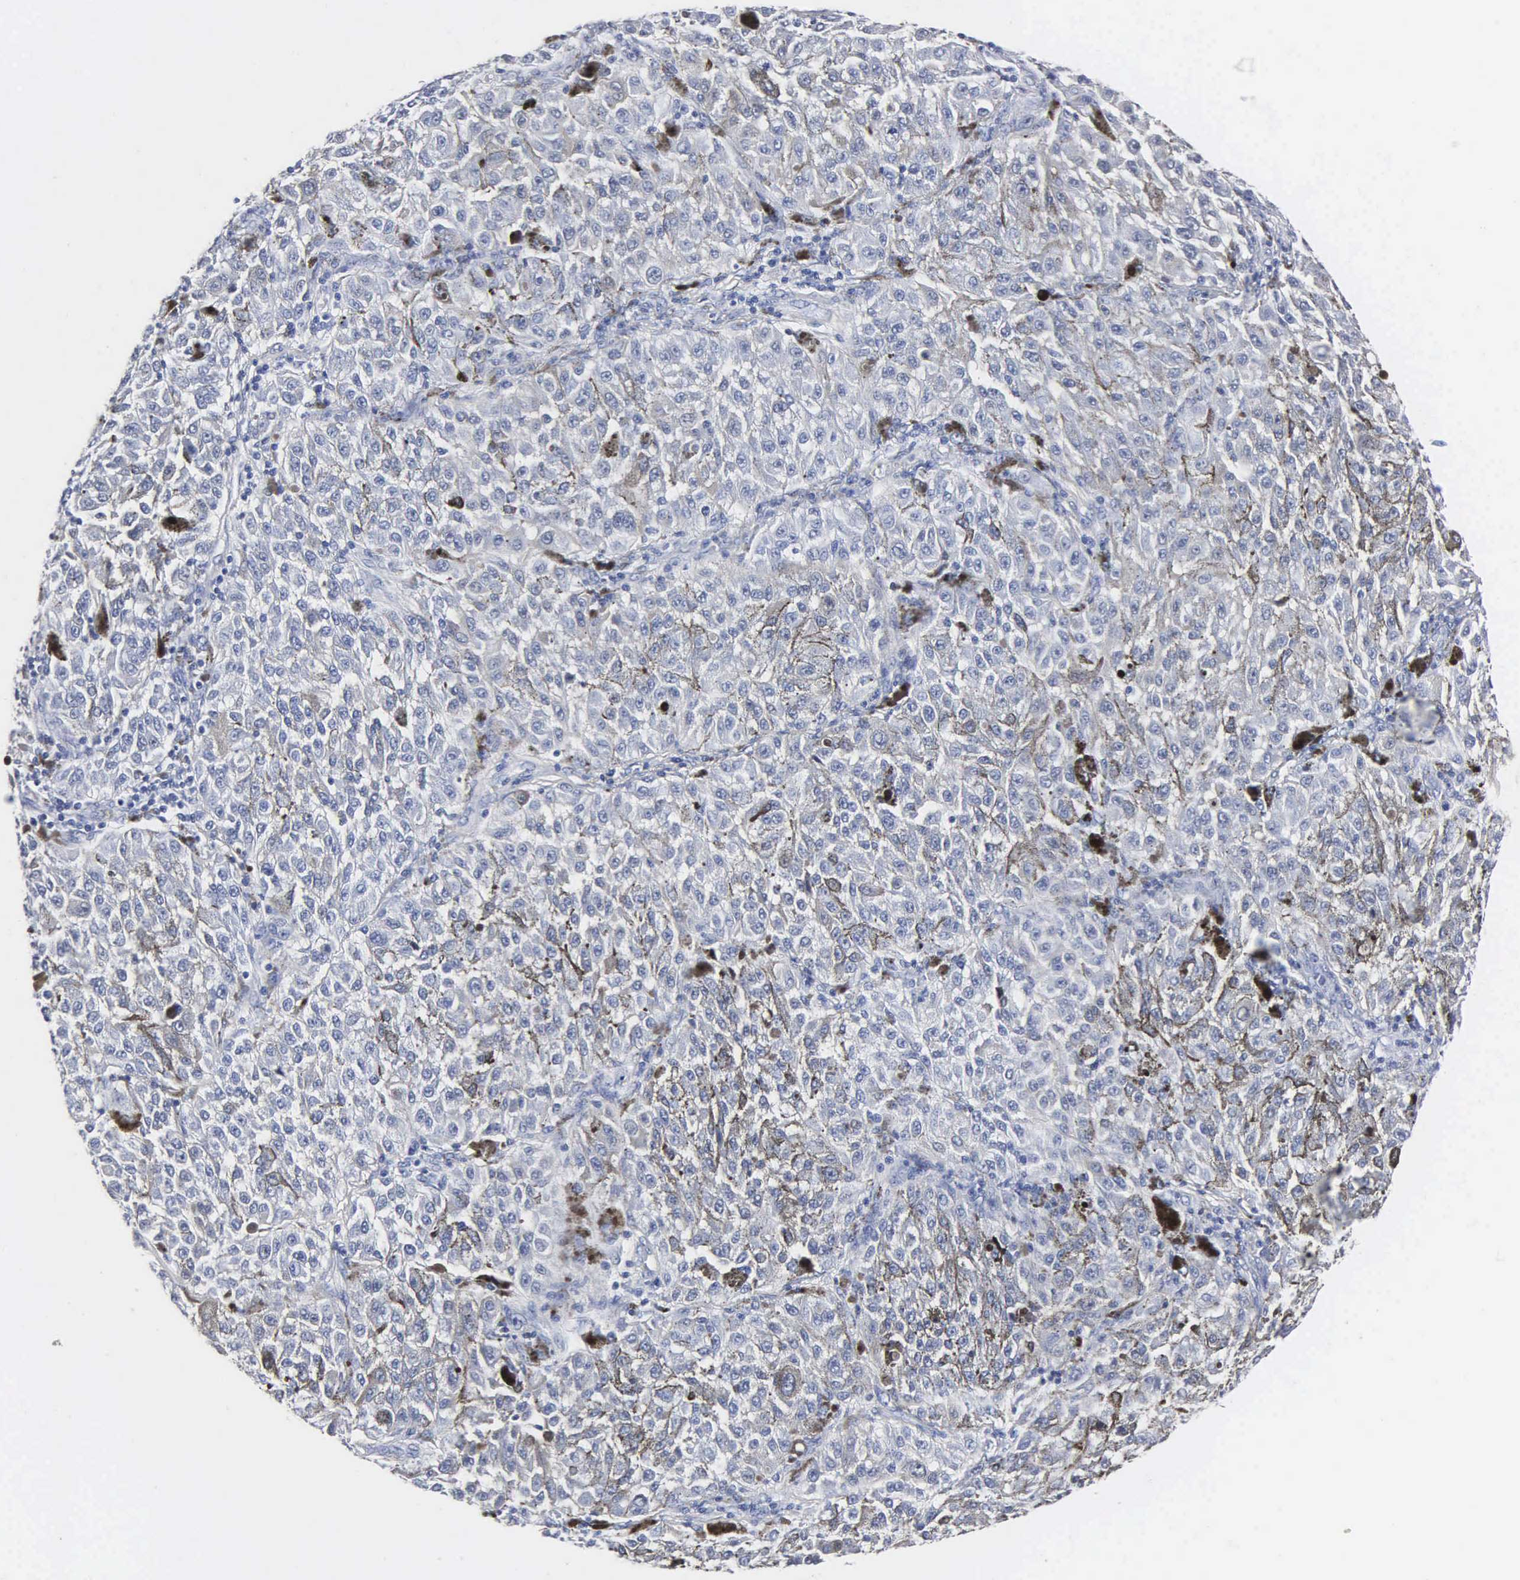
{"staining": {"intensity": "negative", "quantity": "none", "location": "none"}, "tissue": "melanoma", "cell_type": "Tumor cells", "image_type": "cancer", "snomed": [{"axis": "morphology", "description": "Malignant melanoma, NOS"}, {"axis": "topography", "description": "Skin"}], "caption": "A photomicrograph of melanoma stained for a protein demonstrates no brown staining in tumor cells. (DAB (3,3'-diaminobenzidine) immunohistochemistry (IHC) visualized using brightfield microscopy, high magnification).", "gene": "MB", "patient": {"sex": "female", "age": 64}}